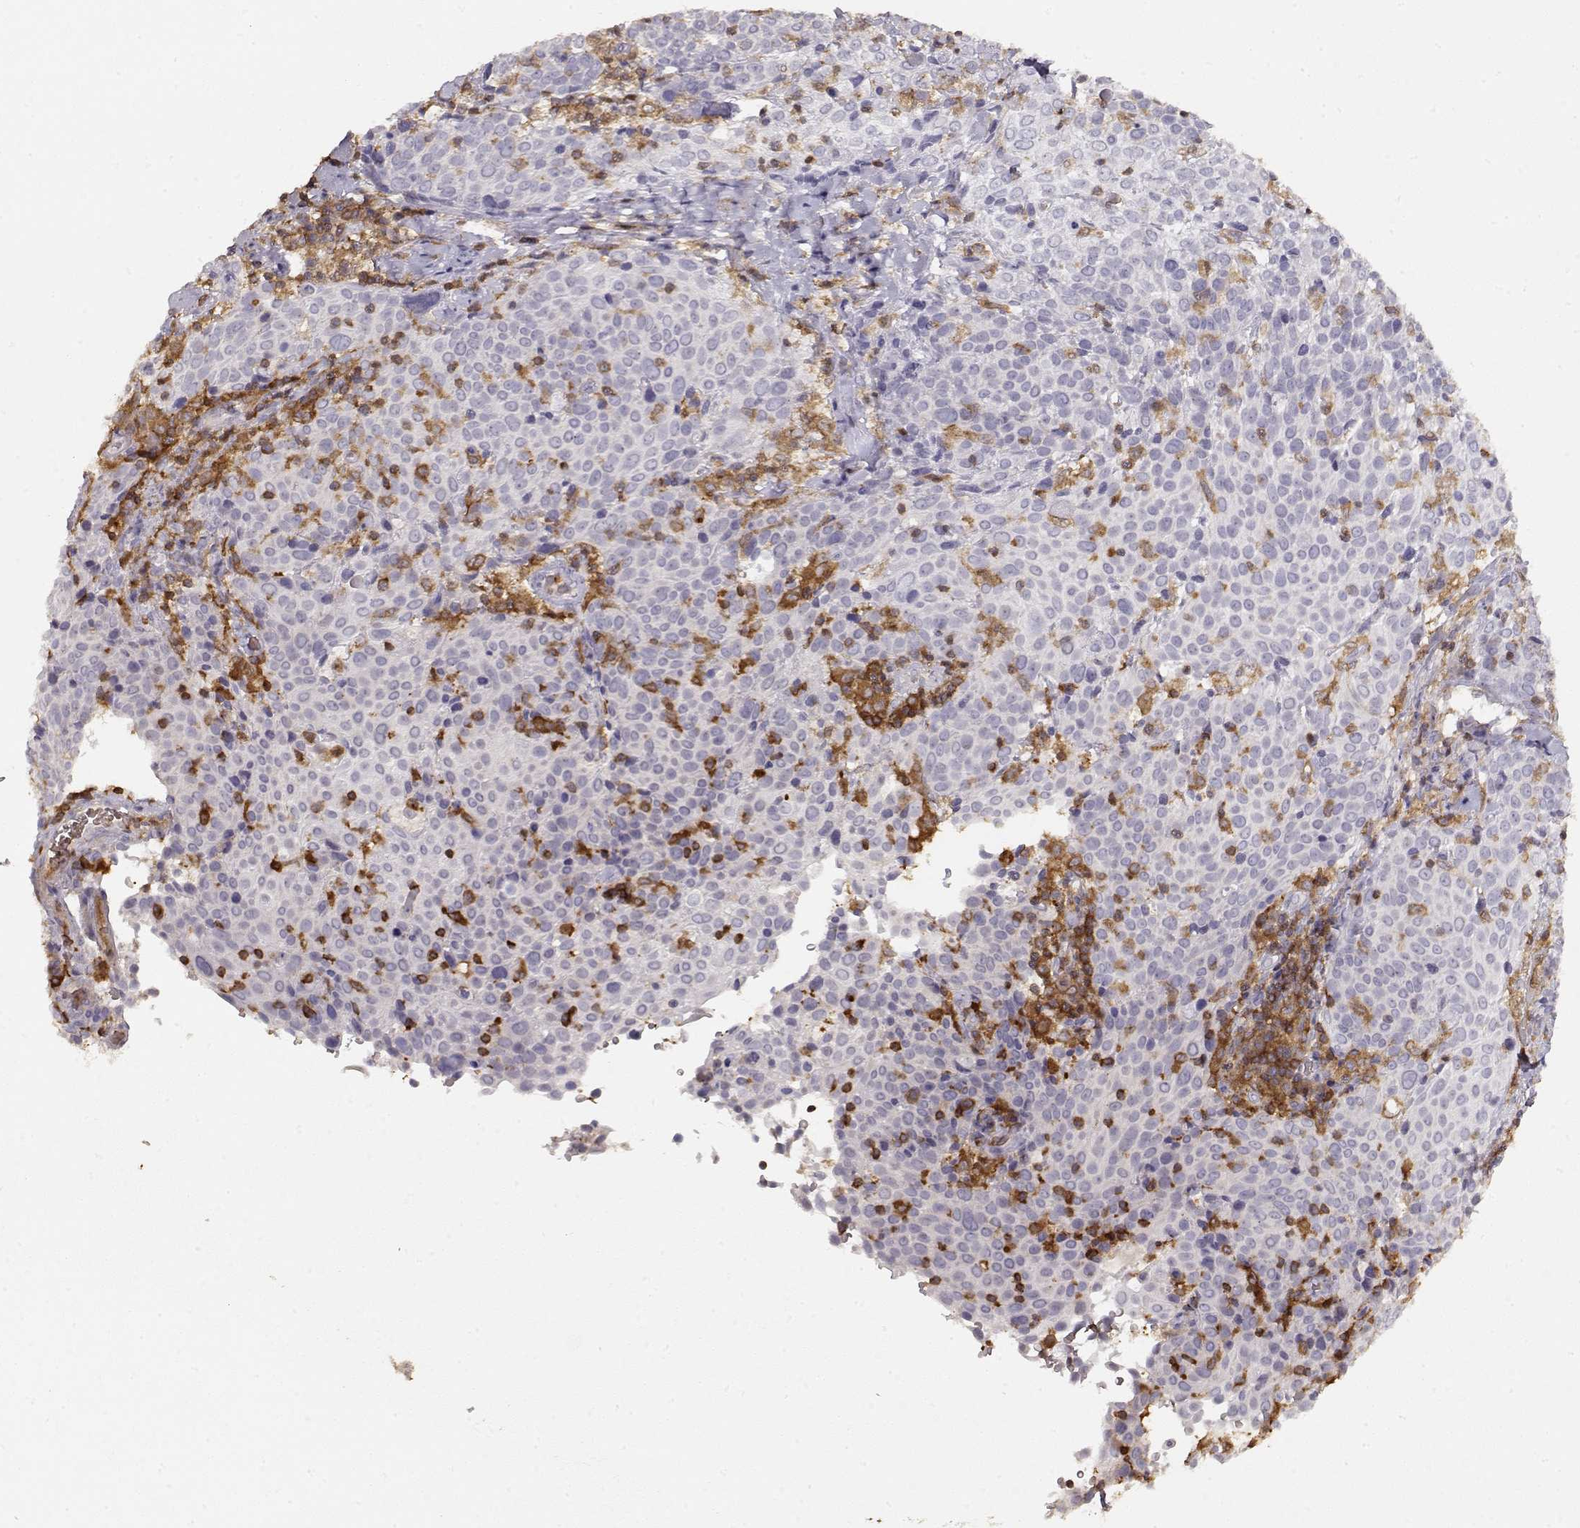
{"staining": {"intensity": "negative", "quantity": "none", "location": "none"}, "tissue": "cervical cancer", "cell_type": "Tumor cells", "image_type": "cancer", "snomed": [{"axis": "morphology", "description": "Squamous cell carcinoma, NOS"}, {"axis": "topography", "description": "Cervix"}], "caption": "The IHC photomicrograph has no significant expression in tumor cells of cervical cancer tissue.", "gene": "VAV1", "patient": {"sex": "female", "age": 61}}